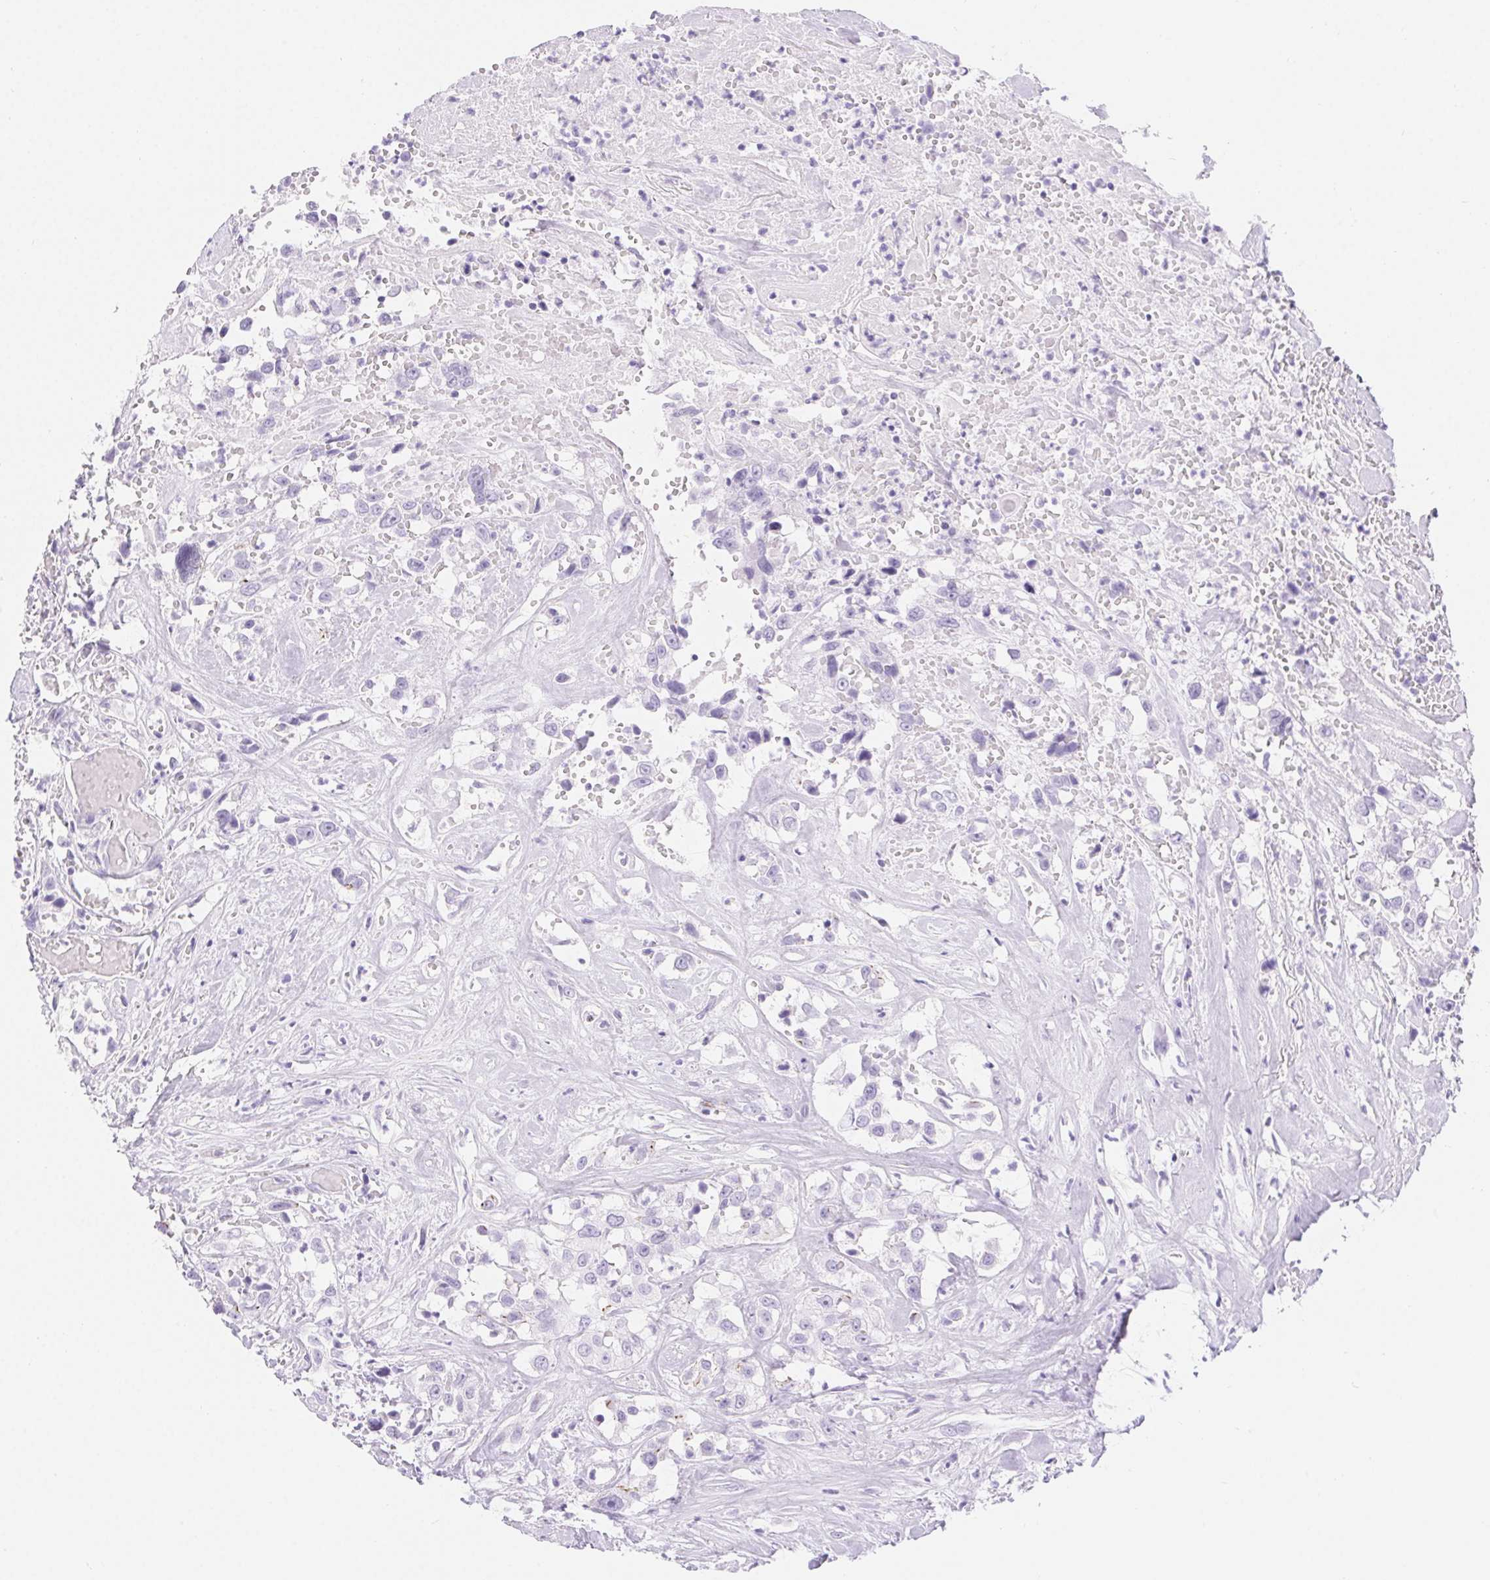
{"staining": {"intensity": "negative", "quantity": "none", "location": "none"}, "tissue": "head and neck cancer", "cell_type": "Tumor cells", "image_type": "cancer", "snomed": [{"axis": "morphology", "description": "Squamous cell carcinoma, NOS"}, {"axis": "topography", "description": "Head-Neck"}], "caption": "Tumor cells show no significant protein positivity in head and neck cancer (squamous cell carcinoma).", "gene": "CLDN16", "patient": {"sex": "male", "age": 57}}